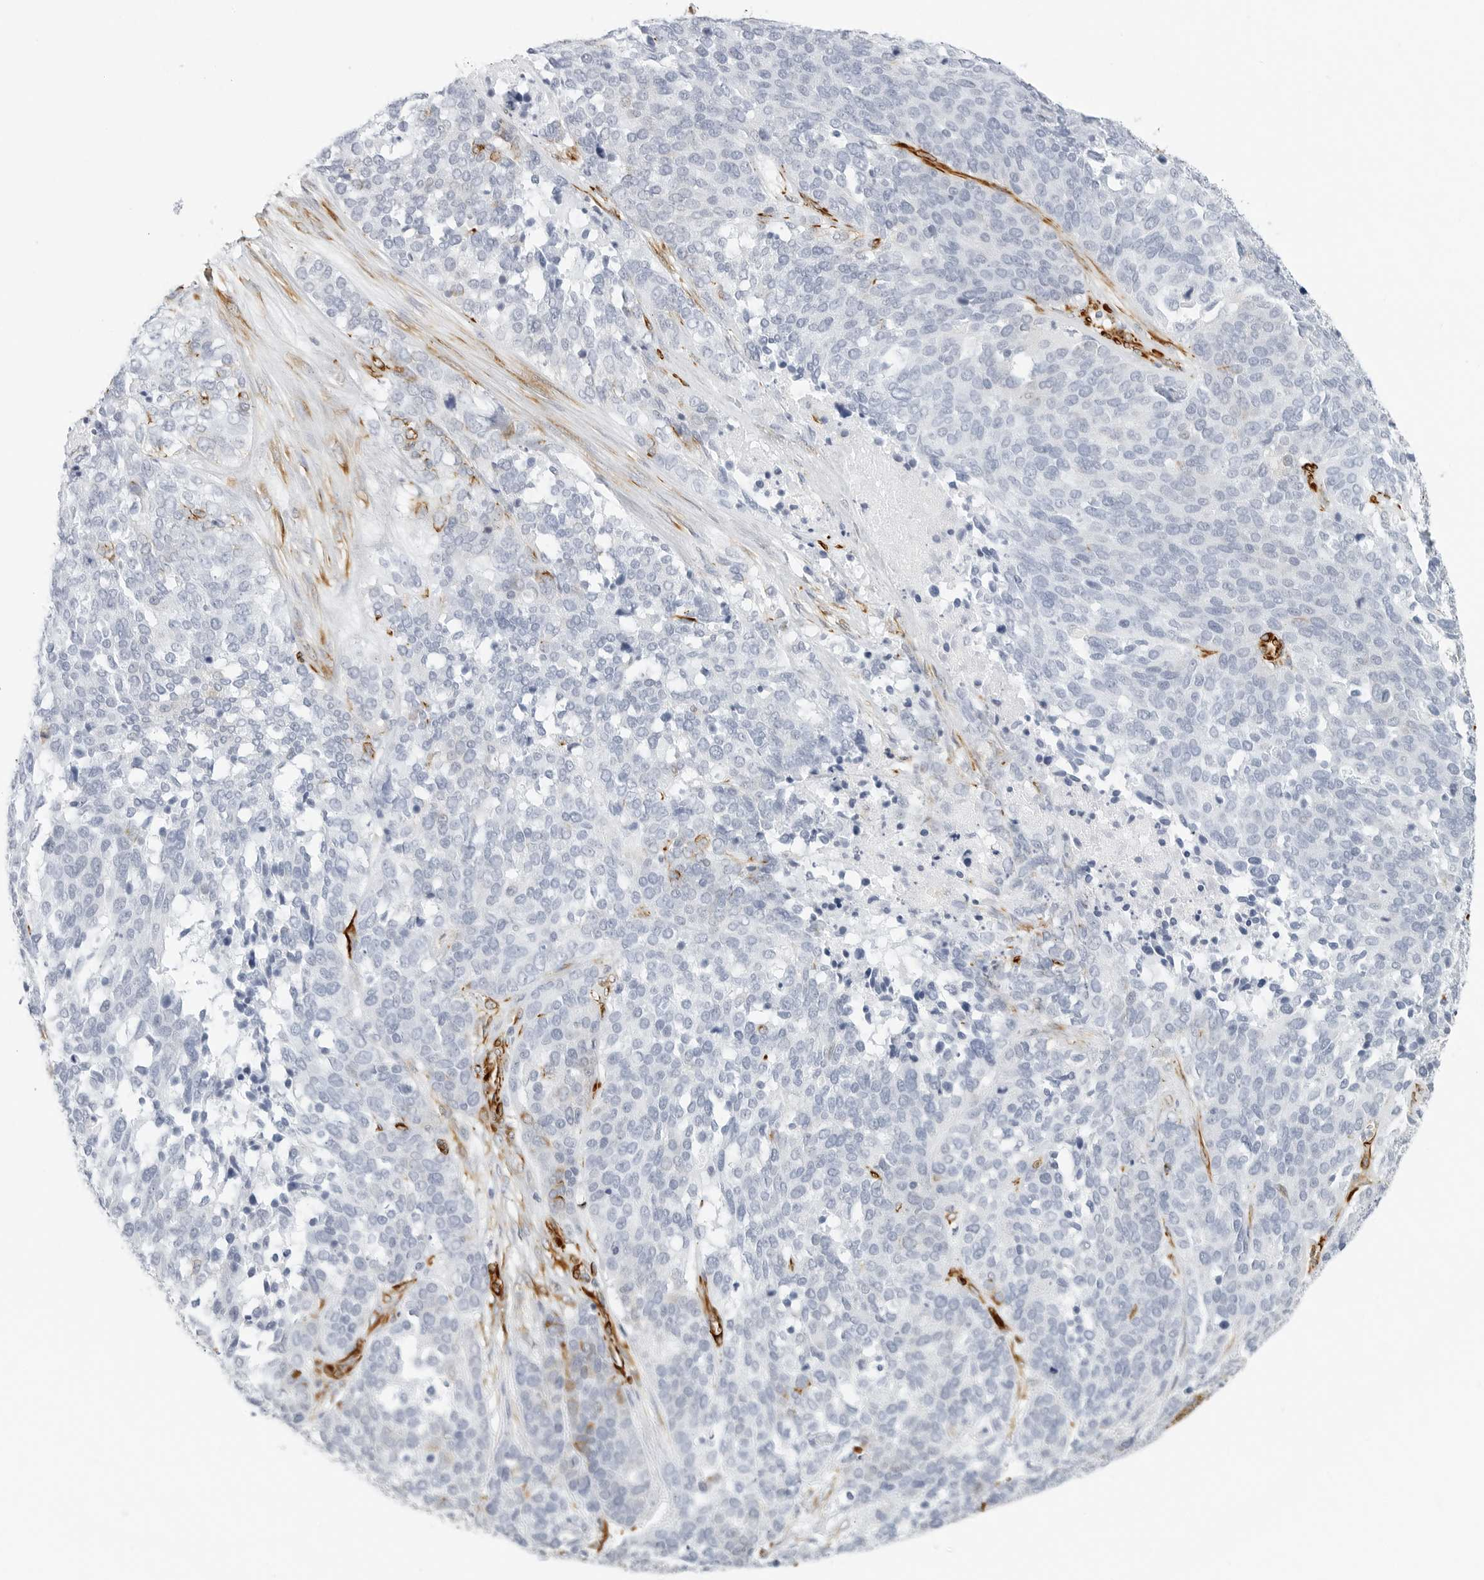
{"staining": {"intensity": "negative", "quantity": "none", "location": "none"}, "tissue": "ovarian cancer", "cell_type": "Tumor cells", "image_type": "cancer", "snomed": [{"axis": "morphology", "description": "Cystadenocarcinoma, serous, NOS"}, {"axis": "topography", "description": "Ovary"}], "caption": "Immunohistochemistry (IHC) histopathology image of neoplastic tissue: ovarian serous cystadenocarcinoma stained with DAB exhibits no significant protein positivity in tumor cells. (DAB (3,3'-diaminobenzidine) immunohistochemistry with hematoxylin counter stain).", "gene": "NES", "patient": {"sex": "female", "age": 44}}